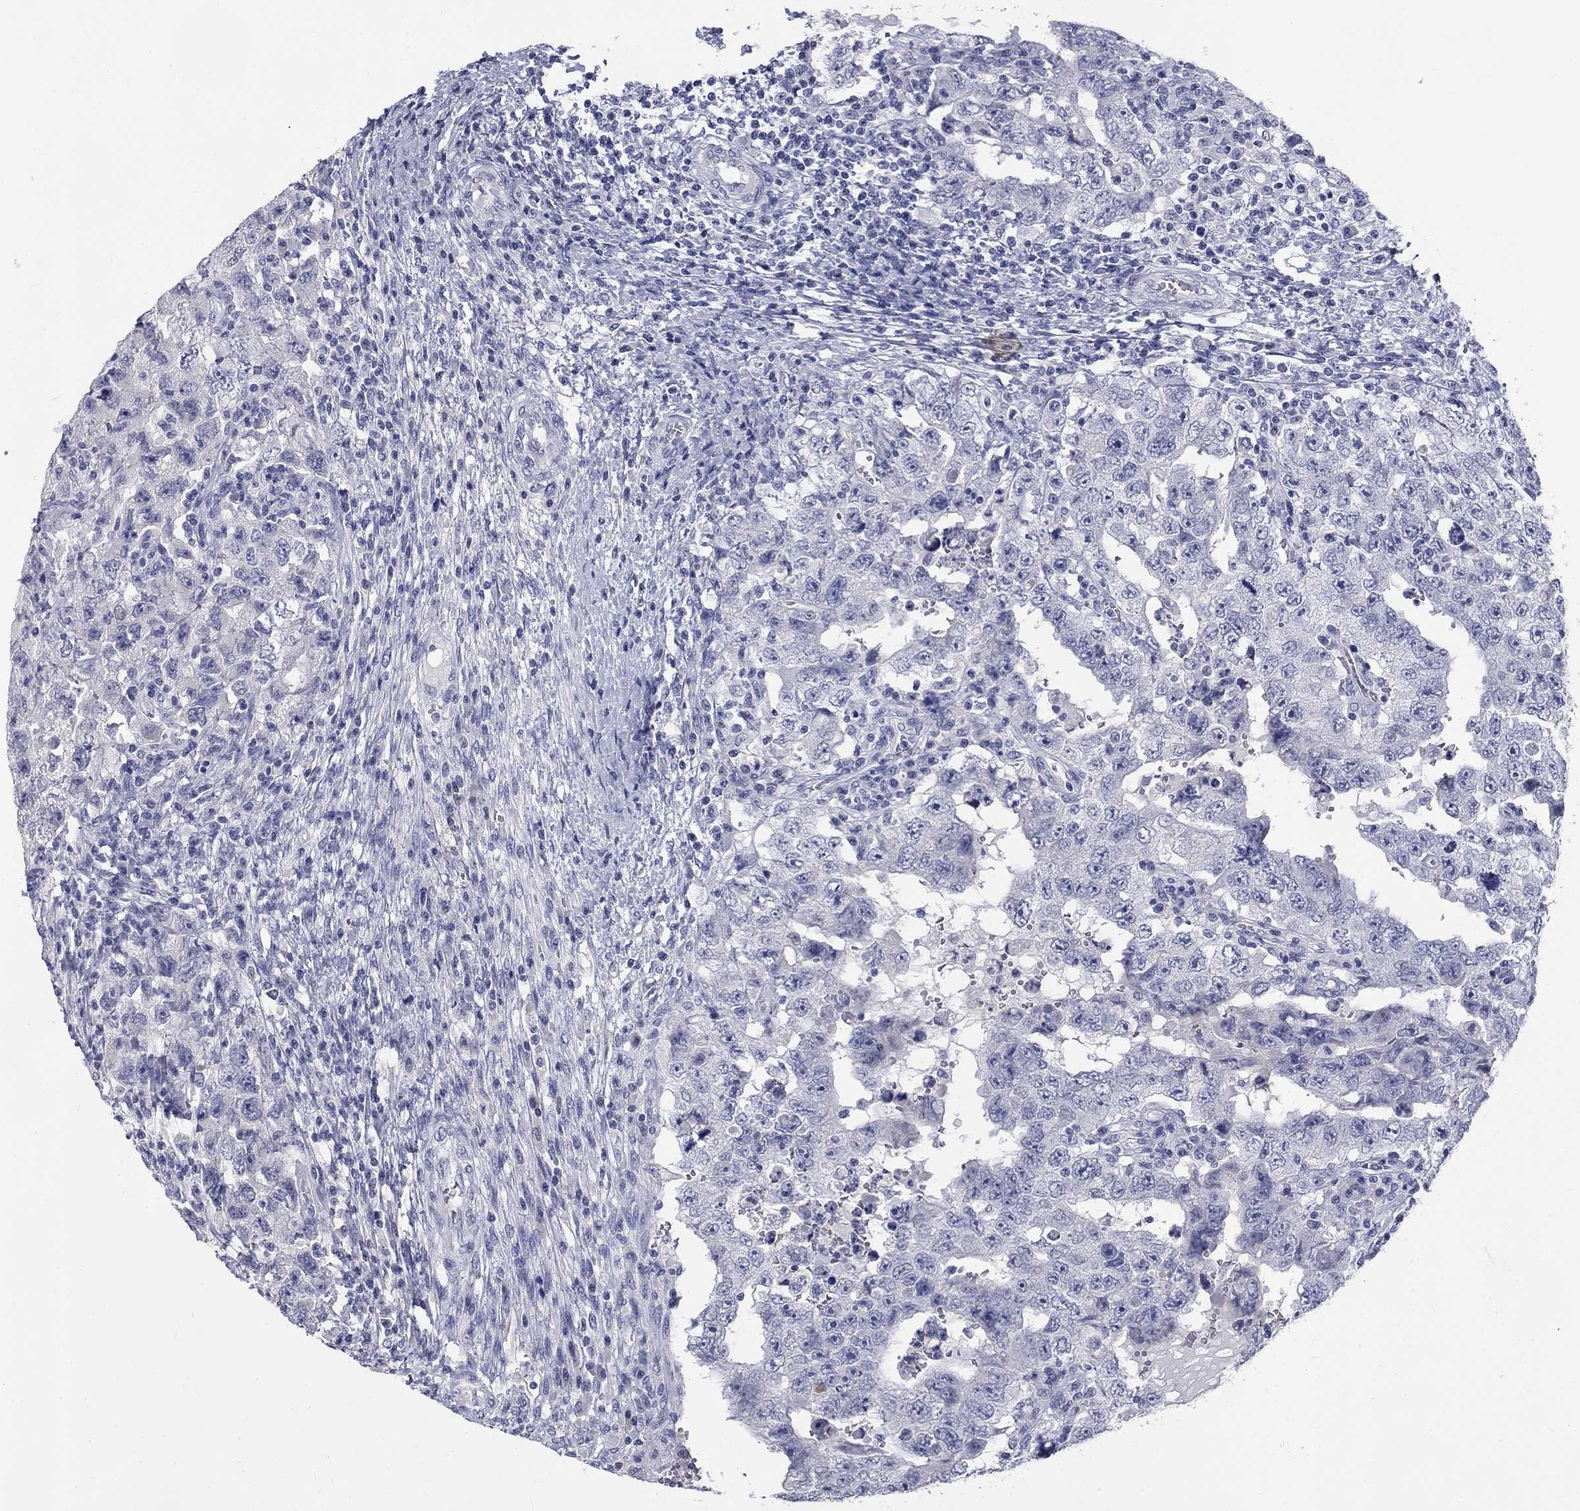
{"staining": {"intensity": "negative", "quantity": "none", "location": "none"}, "tissue": "testis cancer", "cell_type": "Tumor cells", "image_type": "cancer", "snomed": [{"axis": "morphology", "description": "Carcinoma, Embryonal, NOS"}, {"axis": "topography", "description": "Testis"}], "caption": "Photomicrograph shows no protein expression in tumor cells of testis embryonal carcinoma tissue.", "gene": "ELAVL4", "patient": {"sex": "male", "age": 26}}